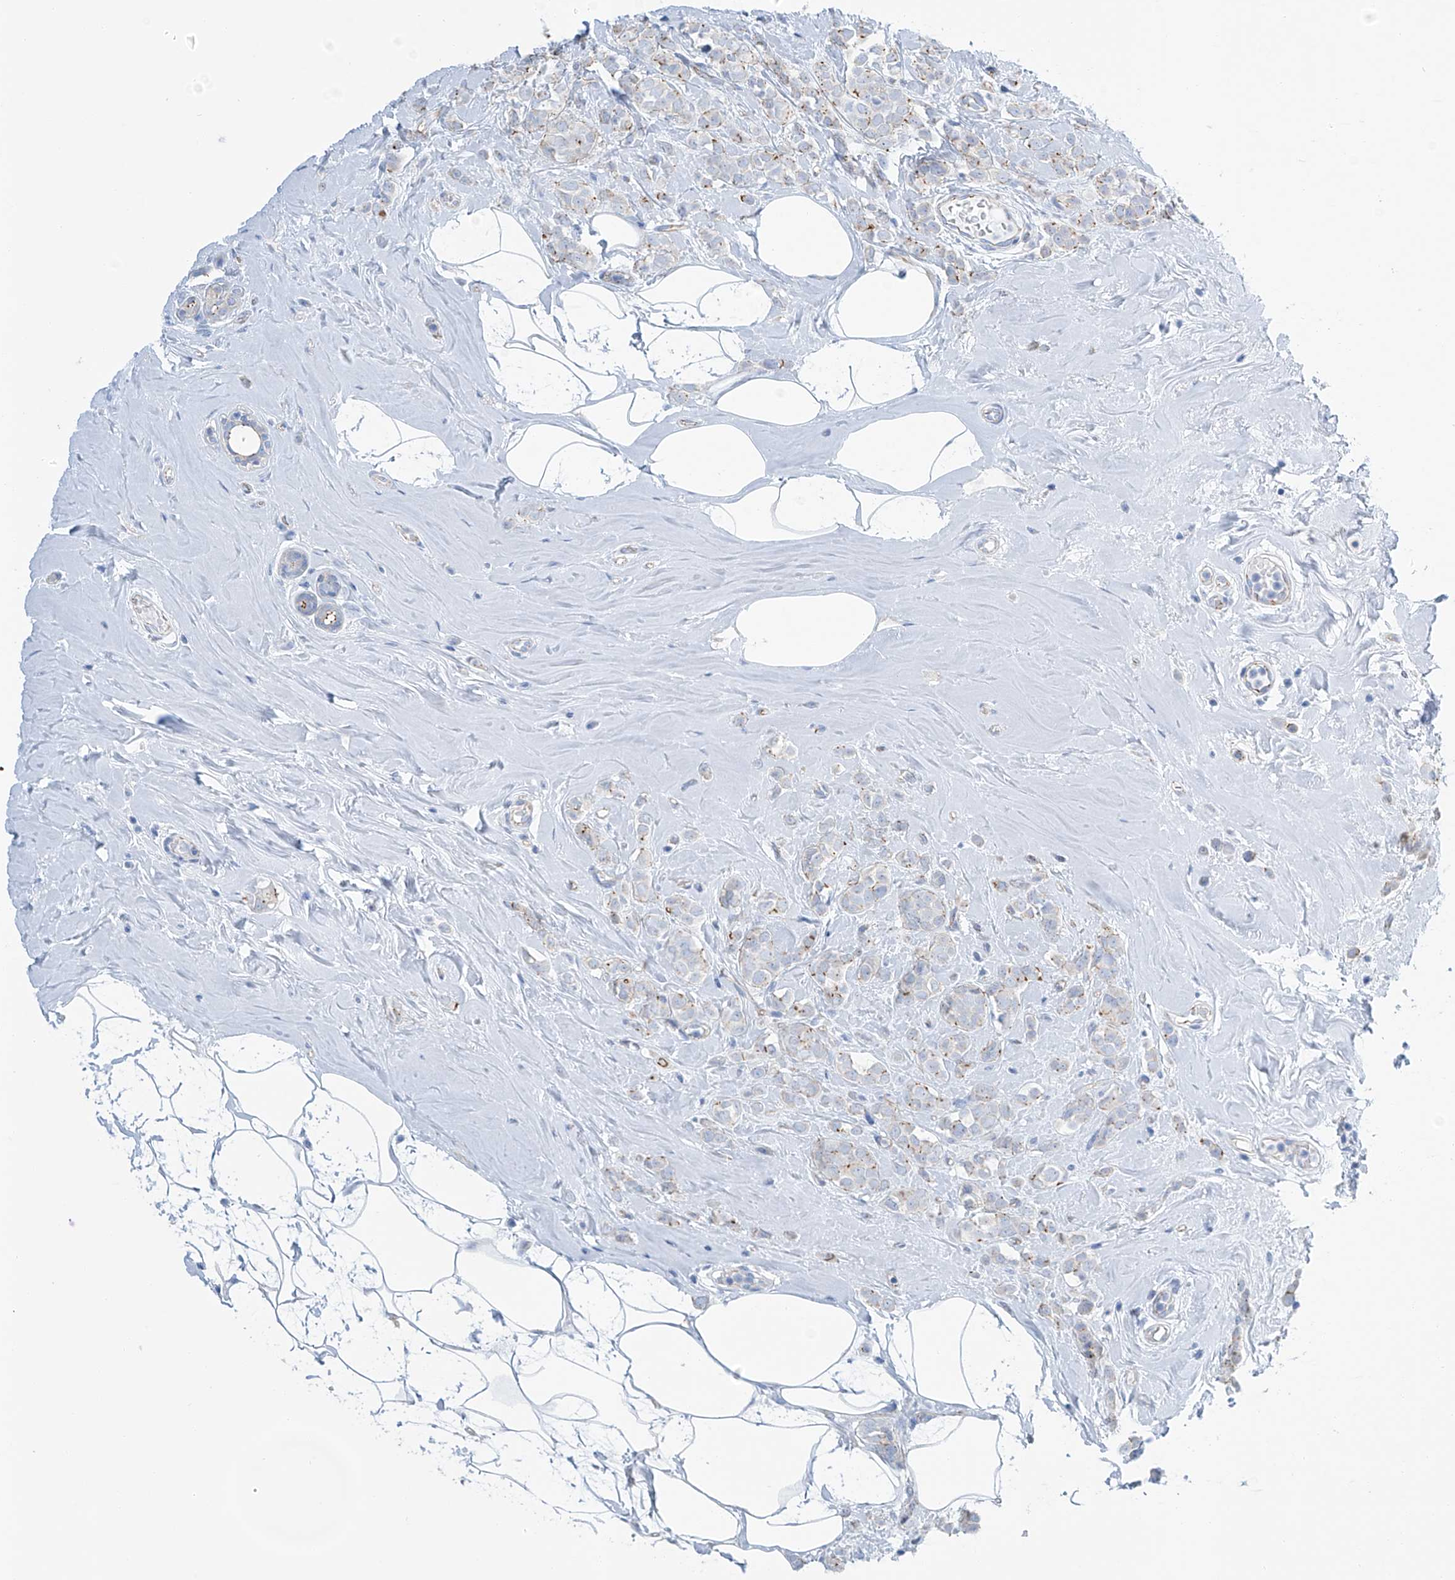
{"staining": {"intensity": "moderate", "quantity": "25%-75%", "location": "cytoplasmic/membranous"}, "tissue": "breast cancer", "cell_type": "Tumor cells", "image_type": "cancer", "snomed": [{"axis": "morphology", "description": "Lobular carcinoma"}, {"axis": "topography", "description": "Breast"}], "caption": "IHC of human lobular carcinoma (breast) shows medium levels of moderate cytoplasmic/membranous expression in about 25%-75% of tumor cells.", "gene": "MAGI1", "patient": {"sex": "female", "age": 47}}